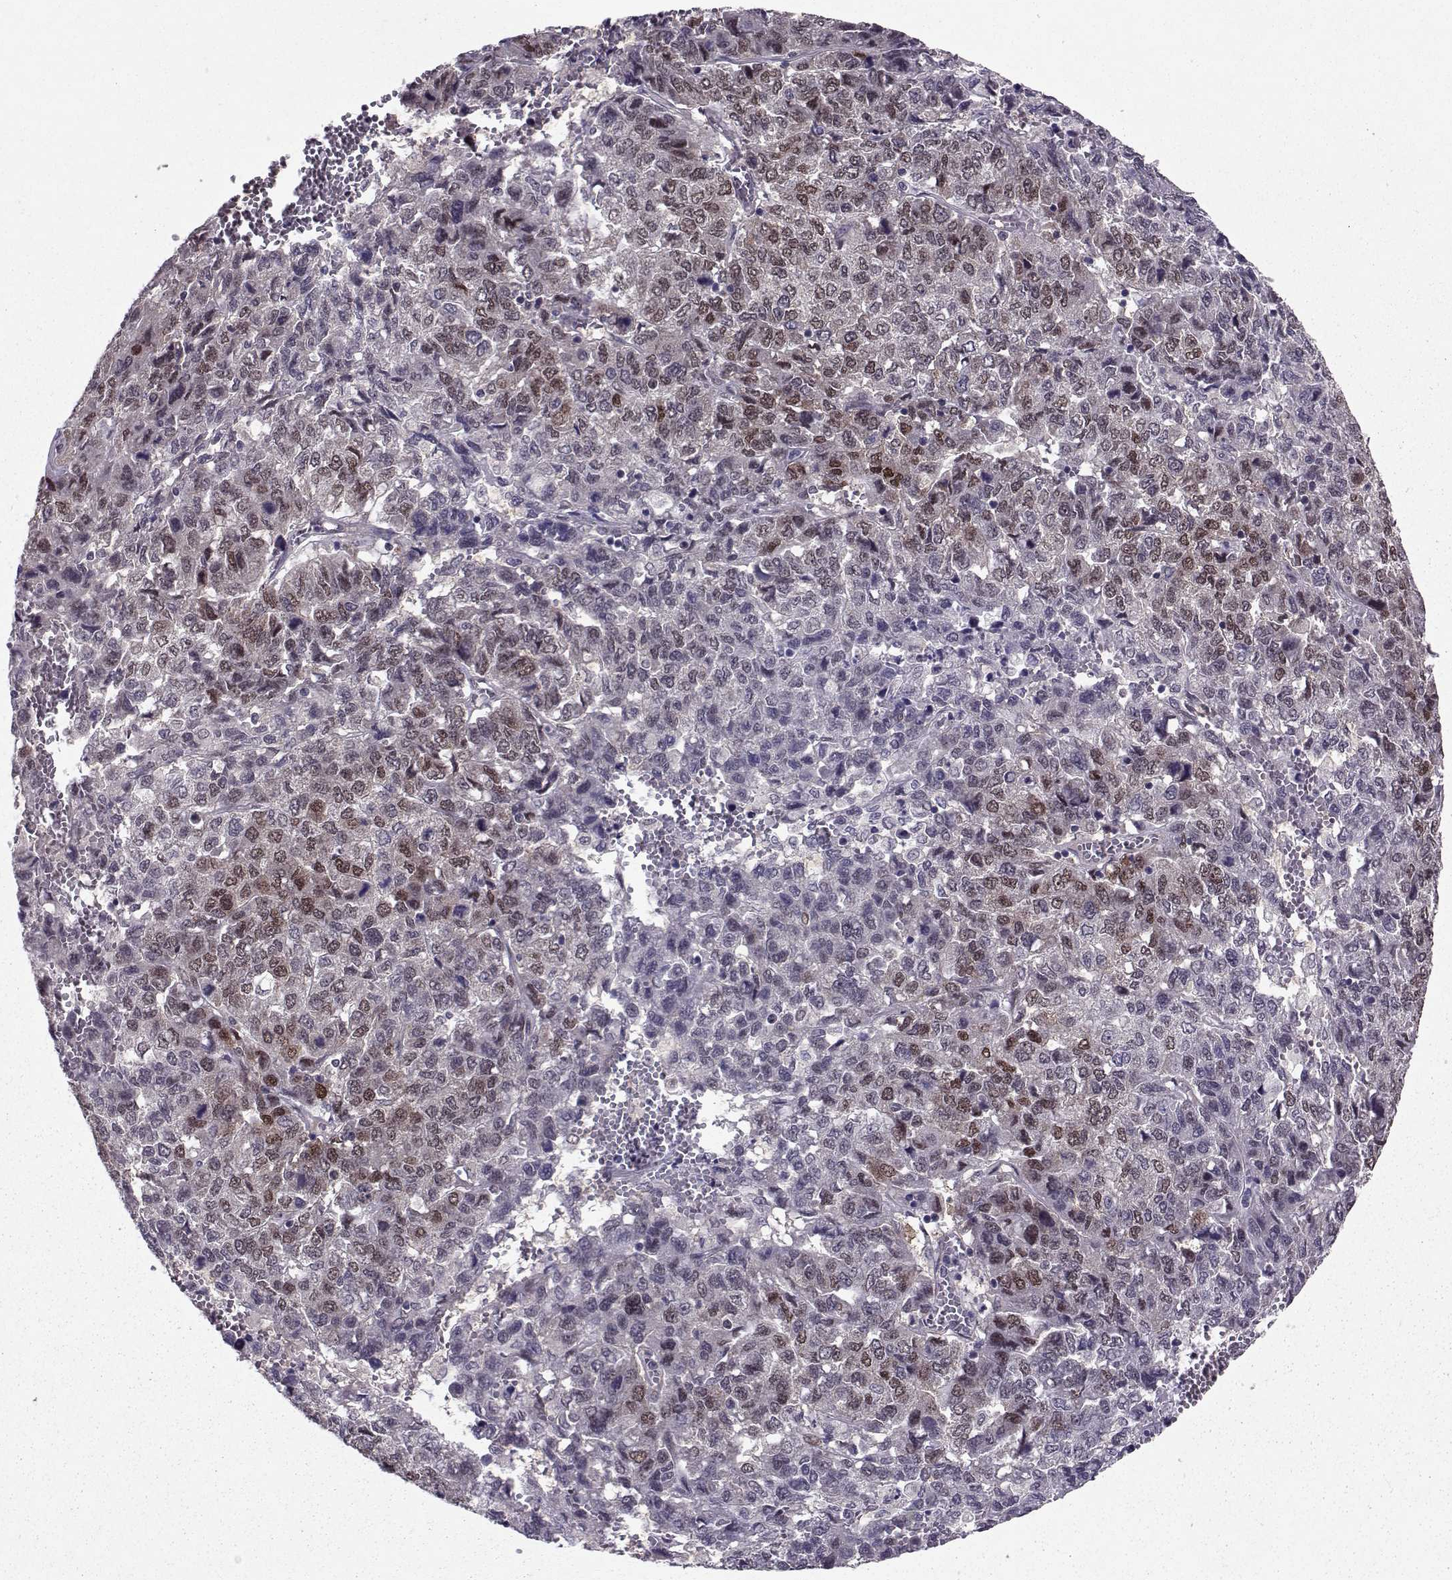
{"staining": {"intensity": "moderate", "quantity": "25%-75%", "location": "cytoplasmic/membranous,nuclear"}, "tissue": "liver cancer", "cell_type": "Tumor cells", "image_type": "cancer", "snomed": [{"axis": "morphology", "description": "Carcinoma, Hepatocellular, NOS"}, {"axis": "topography", "description": "Liver"}], "caption": "Immunohistochemistry (IHC) of liver cancer exhibits medium levels of moderate cytoplasmic/membranous and nuclear expression in approximately 25%-75% of tumor cells. (brown staining indicates protein expression, while blue staining denotes nuclei).", "gene": "CDK4", "patient": {"sex": "male", "age": 69}}